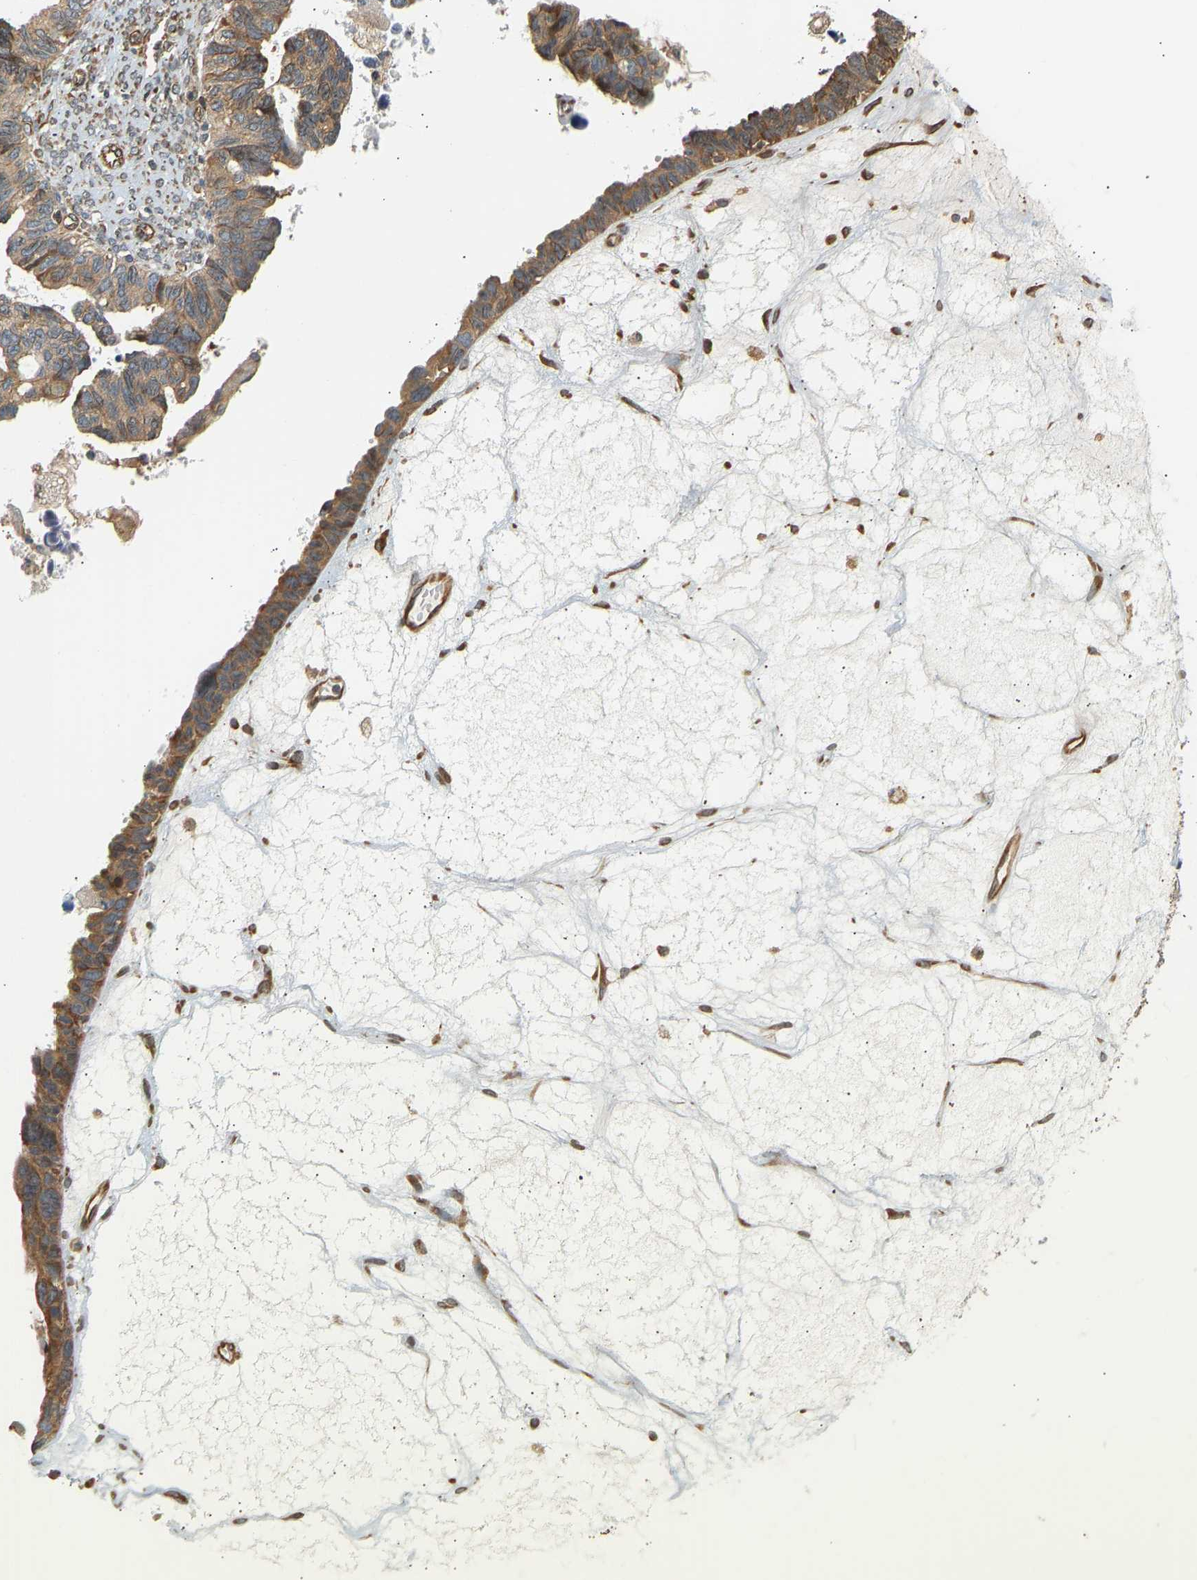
{"staining": {"intensity": "moderate", "quantity": "25%-75%", "location": "cytoplasmic/membranous"}, "tissue": "ovarian cancer", "cell_type": "Tumor cells", "image_type": "cancer", "snomed": [{"axis": "morphology", "description": "Cystadenocarcinoma, serous, NOS"}, {"axis": "topography", "description": "Ovary"}], "caption": "Immunohistochemistry of human serous cystadenocarcinoma (ovarian) exhibits medium levels of moderate cytoplasmic/membranous expression in approximately 25%-75% of tumor cells.", "gene": "CEP57", "patient": {"sex": "female", "age": 79}}